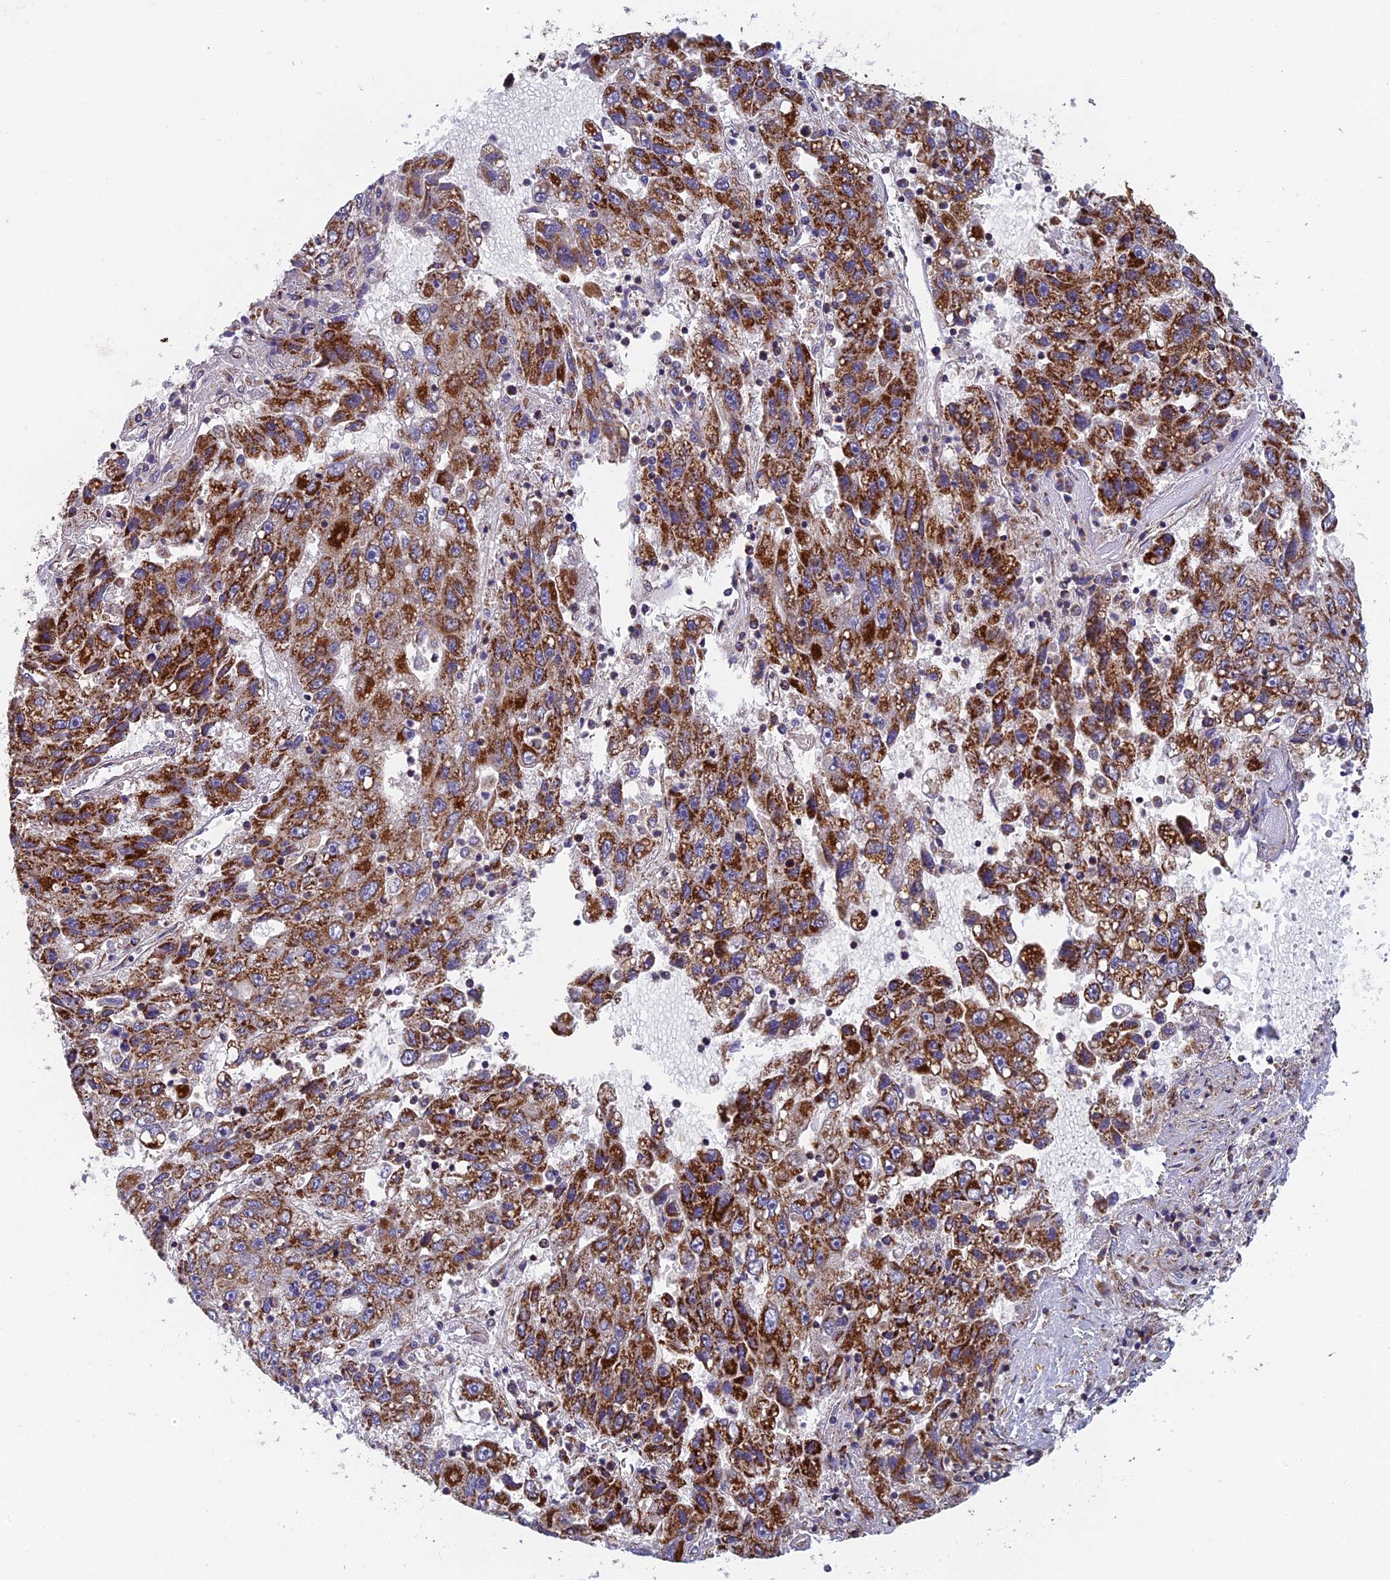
{"staining": {"intensity": "strong", "quantity": "25%-75%", "location": "cytoplasmic/membranous"}, "tissue": "liver cancer", "cell_type": "Tumor cells", "image_type": "cancer", "snomed": [{"axis": "morphology", "description": "Carcinoma, Hepatocellular, NOS"}, {"axis": "topography", "description": "Liver"}], "caption": "A histopathology image of human liver cancer (hepatocellular carcinoma) stained for a protein demonstrates strong cytoplasmic/membranous brown staining in tumor cells.", "gene": "MRPS9", "patient": {"sex": "male", "age": 49}}